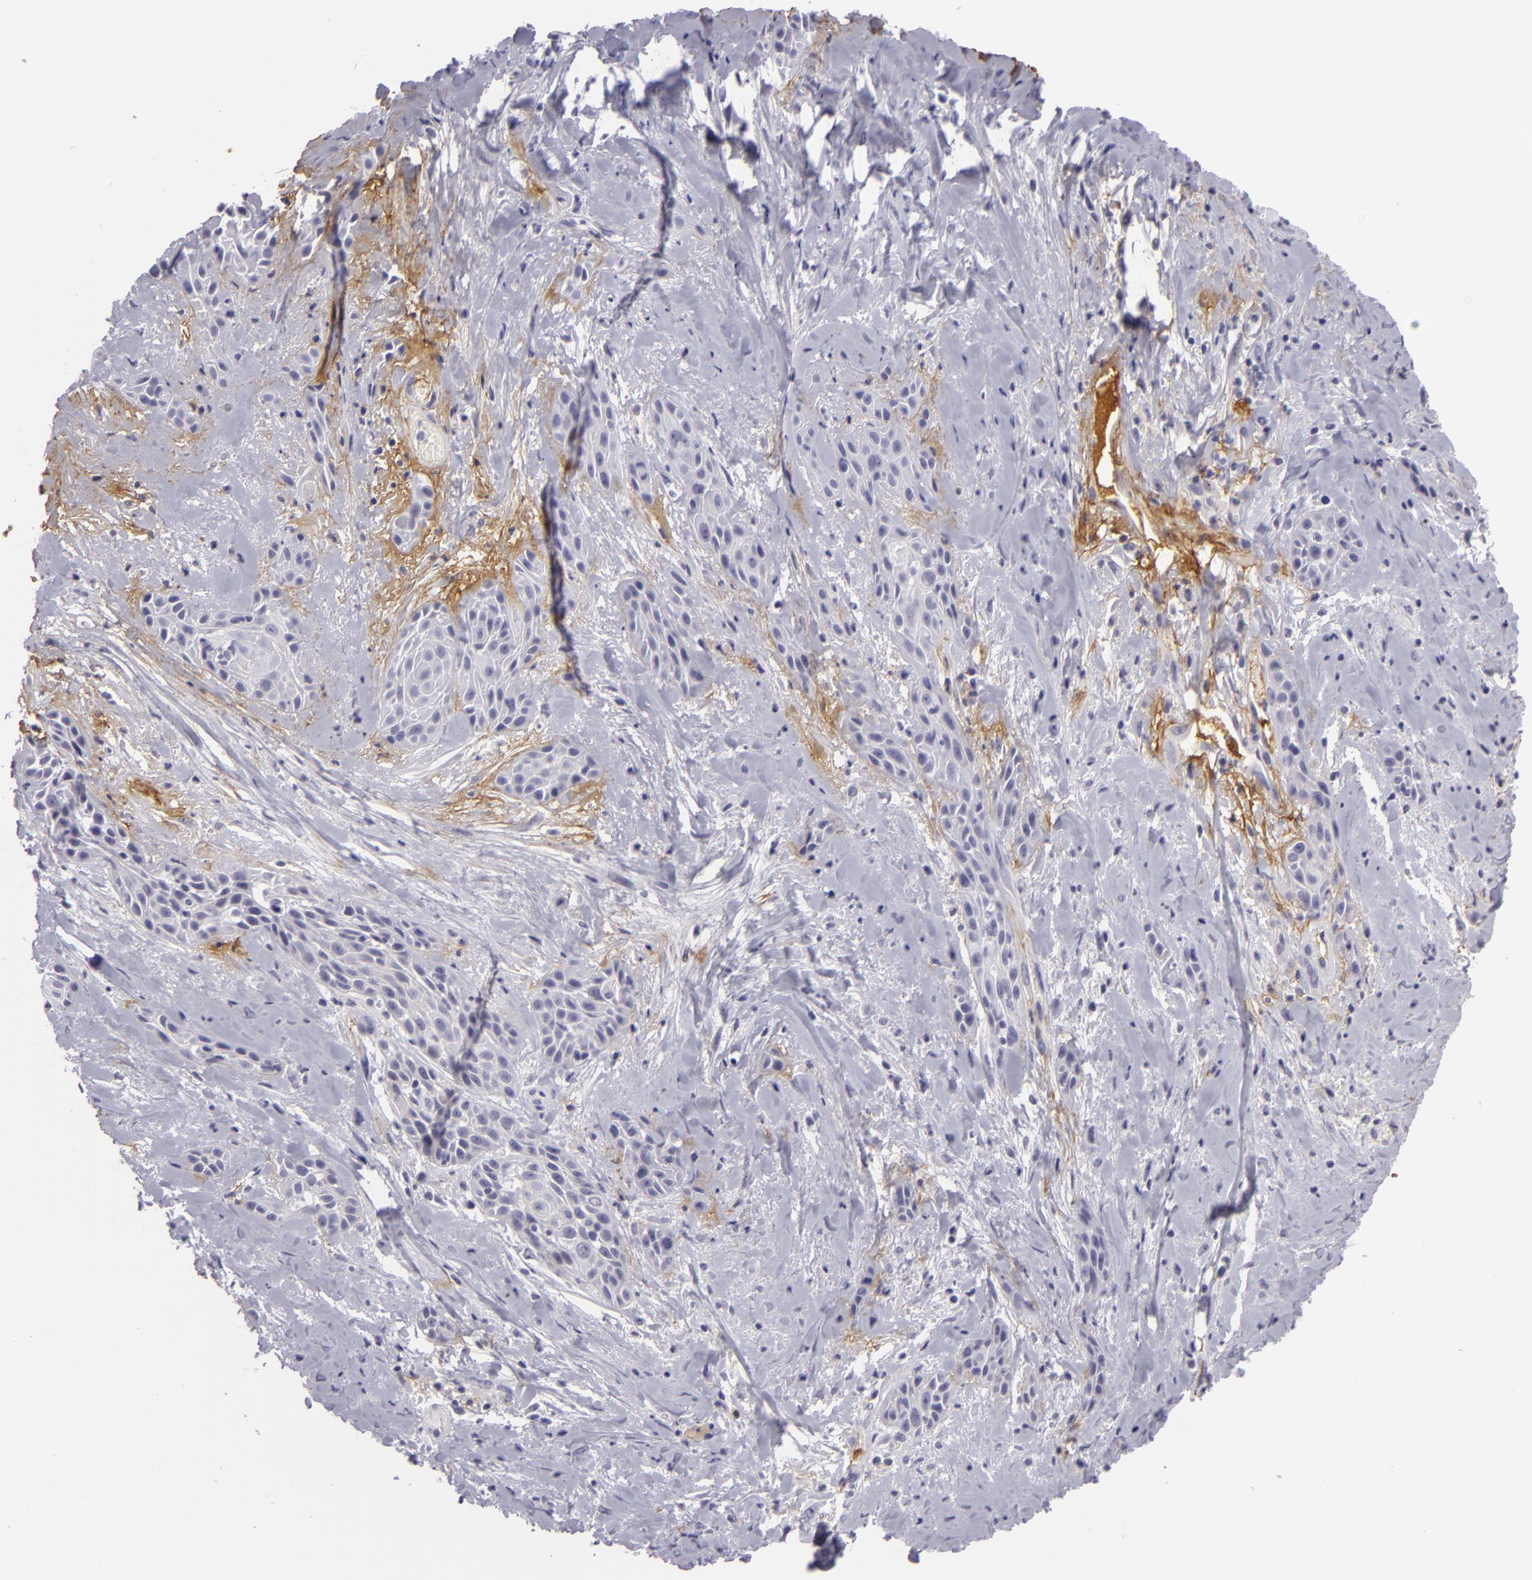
{"staining": {"intensity": "negative", "quantity": "none", "location": "none"}, "tissue": "skin cancer", "cell_type": "Tumor cells", "image_type": "cancer", "snomed": [{"axis": "morphology", "description": "Squamous cell carcinoma, NOS"}, {"axis": "topography", "description": "Skin"}, {"axis": "topography", "description": "Anal"}], "caption": "DAB immunohistochemical staining of human skin cancer displays no significant staining in tumor cells. Brightfield microscopy of IHC stained with DAB (brown) and hematoxylin (blue), captured at high magnification.", "gene": "CTNNB1", "patient": {"sex": "male", "age": 64}}